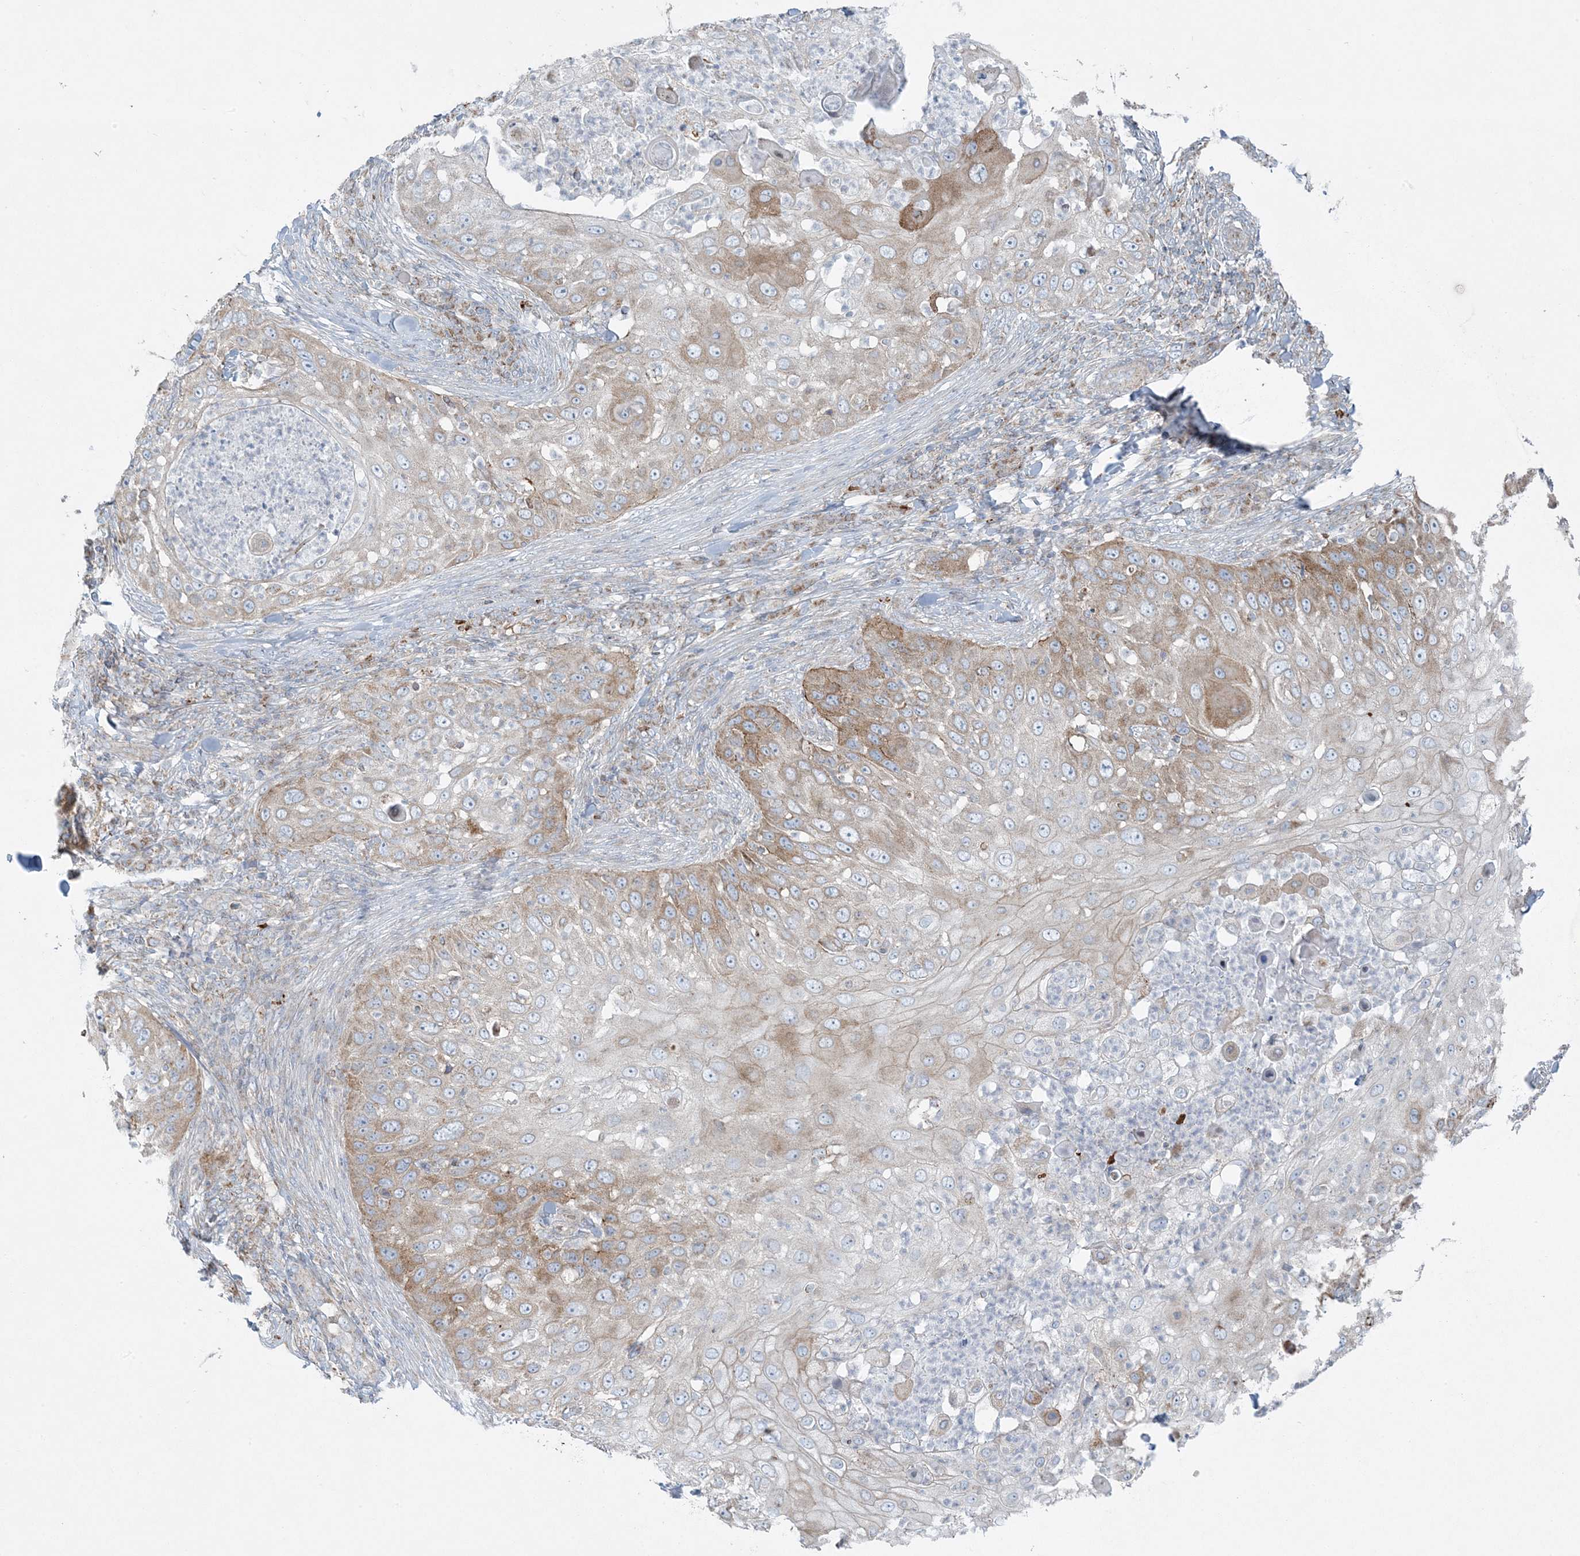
{"staining": {"intensity": "moderate", "quantity": "<25%", "location": "cytoplasmic/membranous"}, "tissue": "skin cancer", "cell_type": "Tumor cells", "image_type": "cancer", "snomed": [{"axis": "morphology", "description": "Squamous cell carcinoma, NOS"}, {"axis": "topography", "description": "Skin"}], "caption": "Immunohistochemistry image of neoplastic tissue: human skin cancer (squamous cell carcinoma) stained using immunohistochemistry displays low levels of moderate protein expression localized specifically in the cytoplasmic/membranous of tumor cells, appearing as a cytoplasmic/membranous brown color.", "gene": "PIK3R4", "patient": {"sex": "female", "age": 44}}